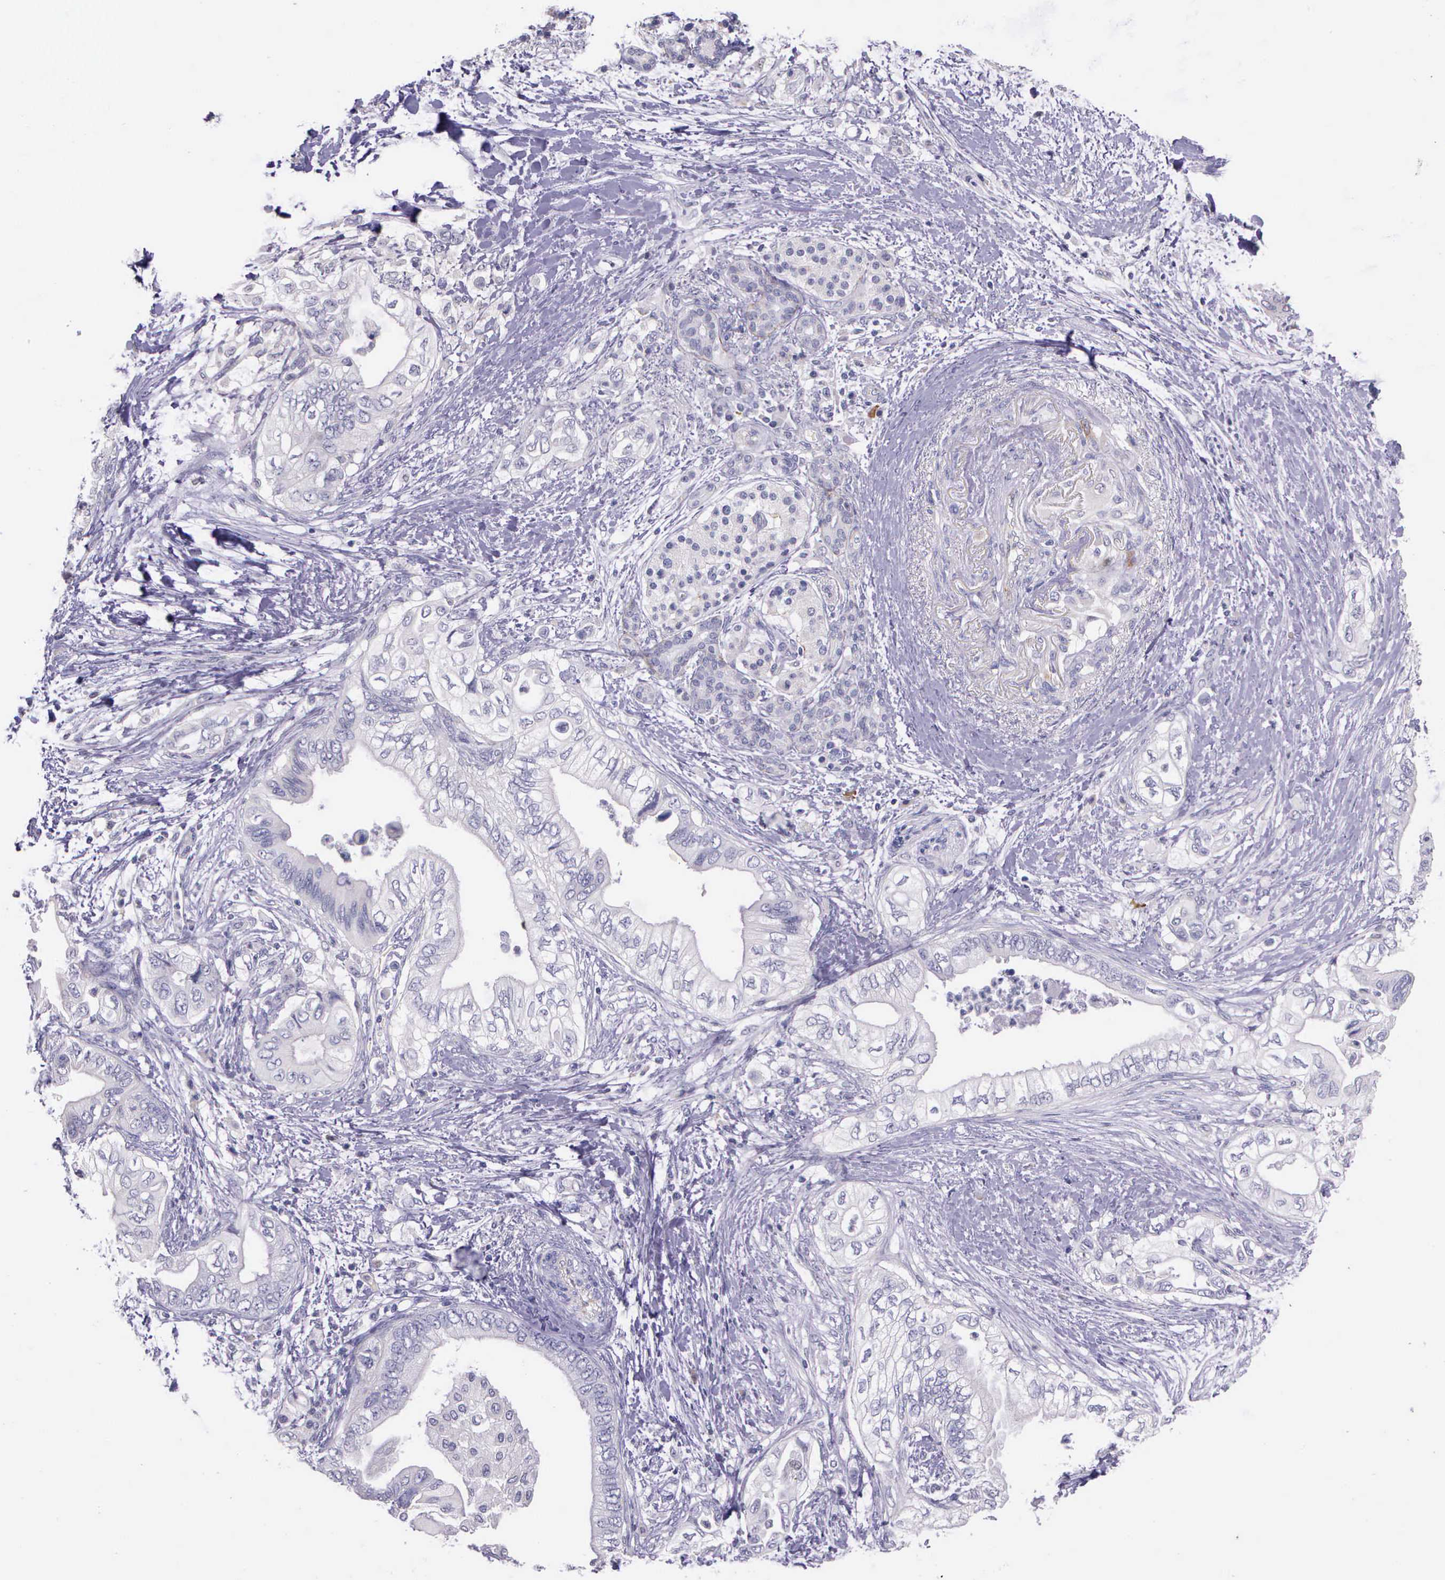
{"staining": {"intensity": "negative", "quantity": "none", "location": "none"}, "tissue": "pancreatic cancer", "cell_type": "Tumor cells", "image_type": "cancer", "snomed": [{"axis": "morphology", "description": "Adenocarcinoma, NOS"}, {"axis": "topography", "description": "Pancreas"}], "caption": "Immunohistochemistry (IHC) photomicrograph of human pancreatic cancer stained for a protein (brown), which shows no positivity in tumor cells. (Stains: DAB (3,3'-diaminobenzidine) immunohistochemistry (IHC) with hematoxylin counter stain, Microscopy: brightfield microscopy at high magnification).", "gene": "THSD7A", "patient": {"sex": "female", "age": 66}}